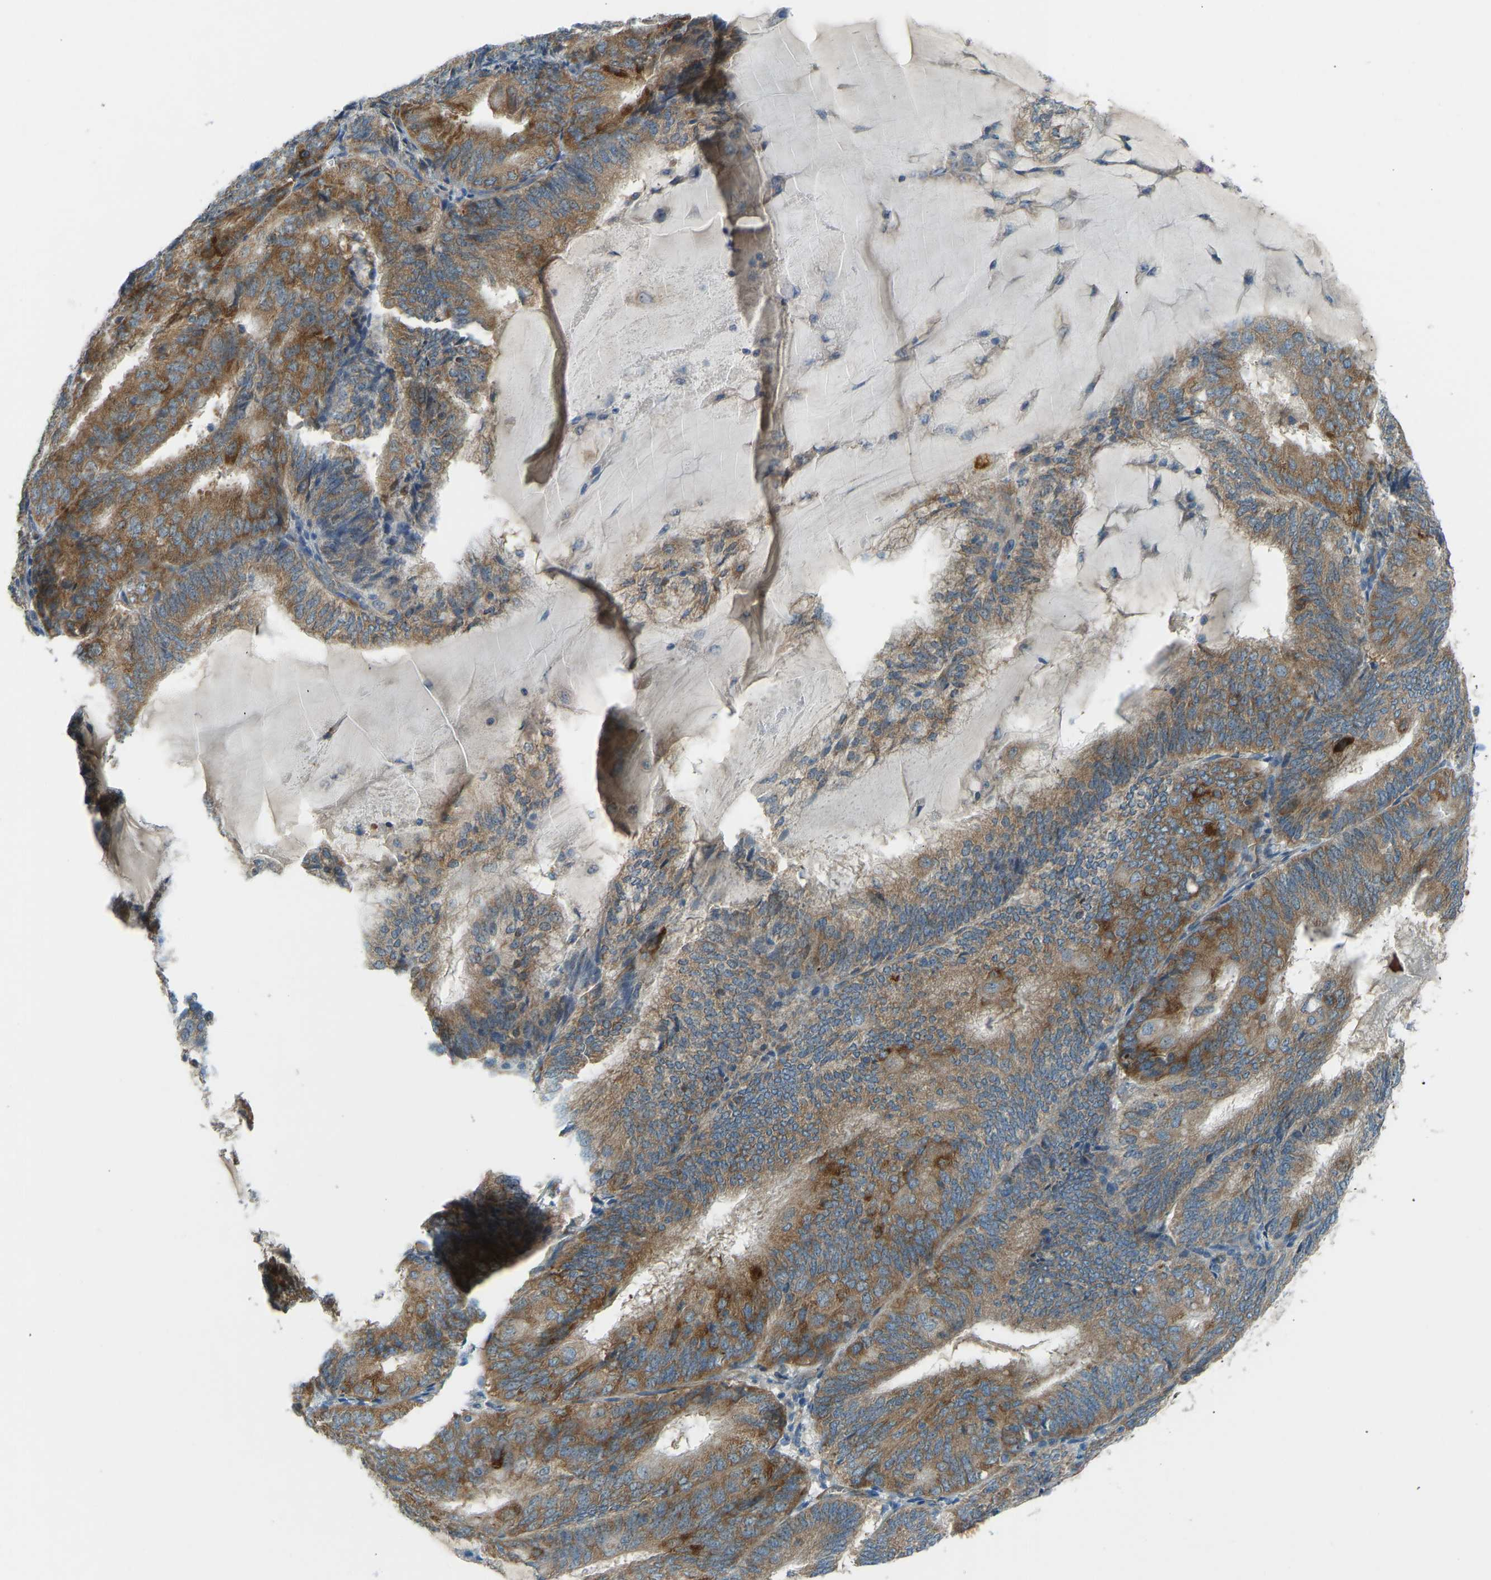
{"staining": {"intensity": "moderate", "quantity": ">75%", "location": "cytoplasmic/membranous"}, "tissue": "endometrial cancer", "cell_type": "Tumor cells", "image_type": "cancer", "snomed": [{"axis": "morphology", "description": "Adenocarcinoma, NOS"}, {"axis": "topography", "description": "Endometrium"}], "caption": "Adenocarcinoma (endometrial) stained for a protein (brown) exhibits moderate cytoplasmic/membranous positive staining in about >75% of tumor cells.", "gene": "STAU2", "patient": {"sex": "female", "age": 81}}